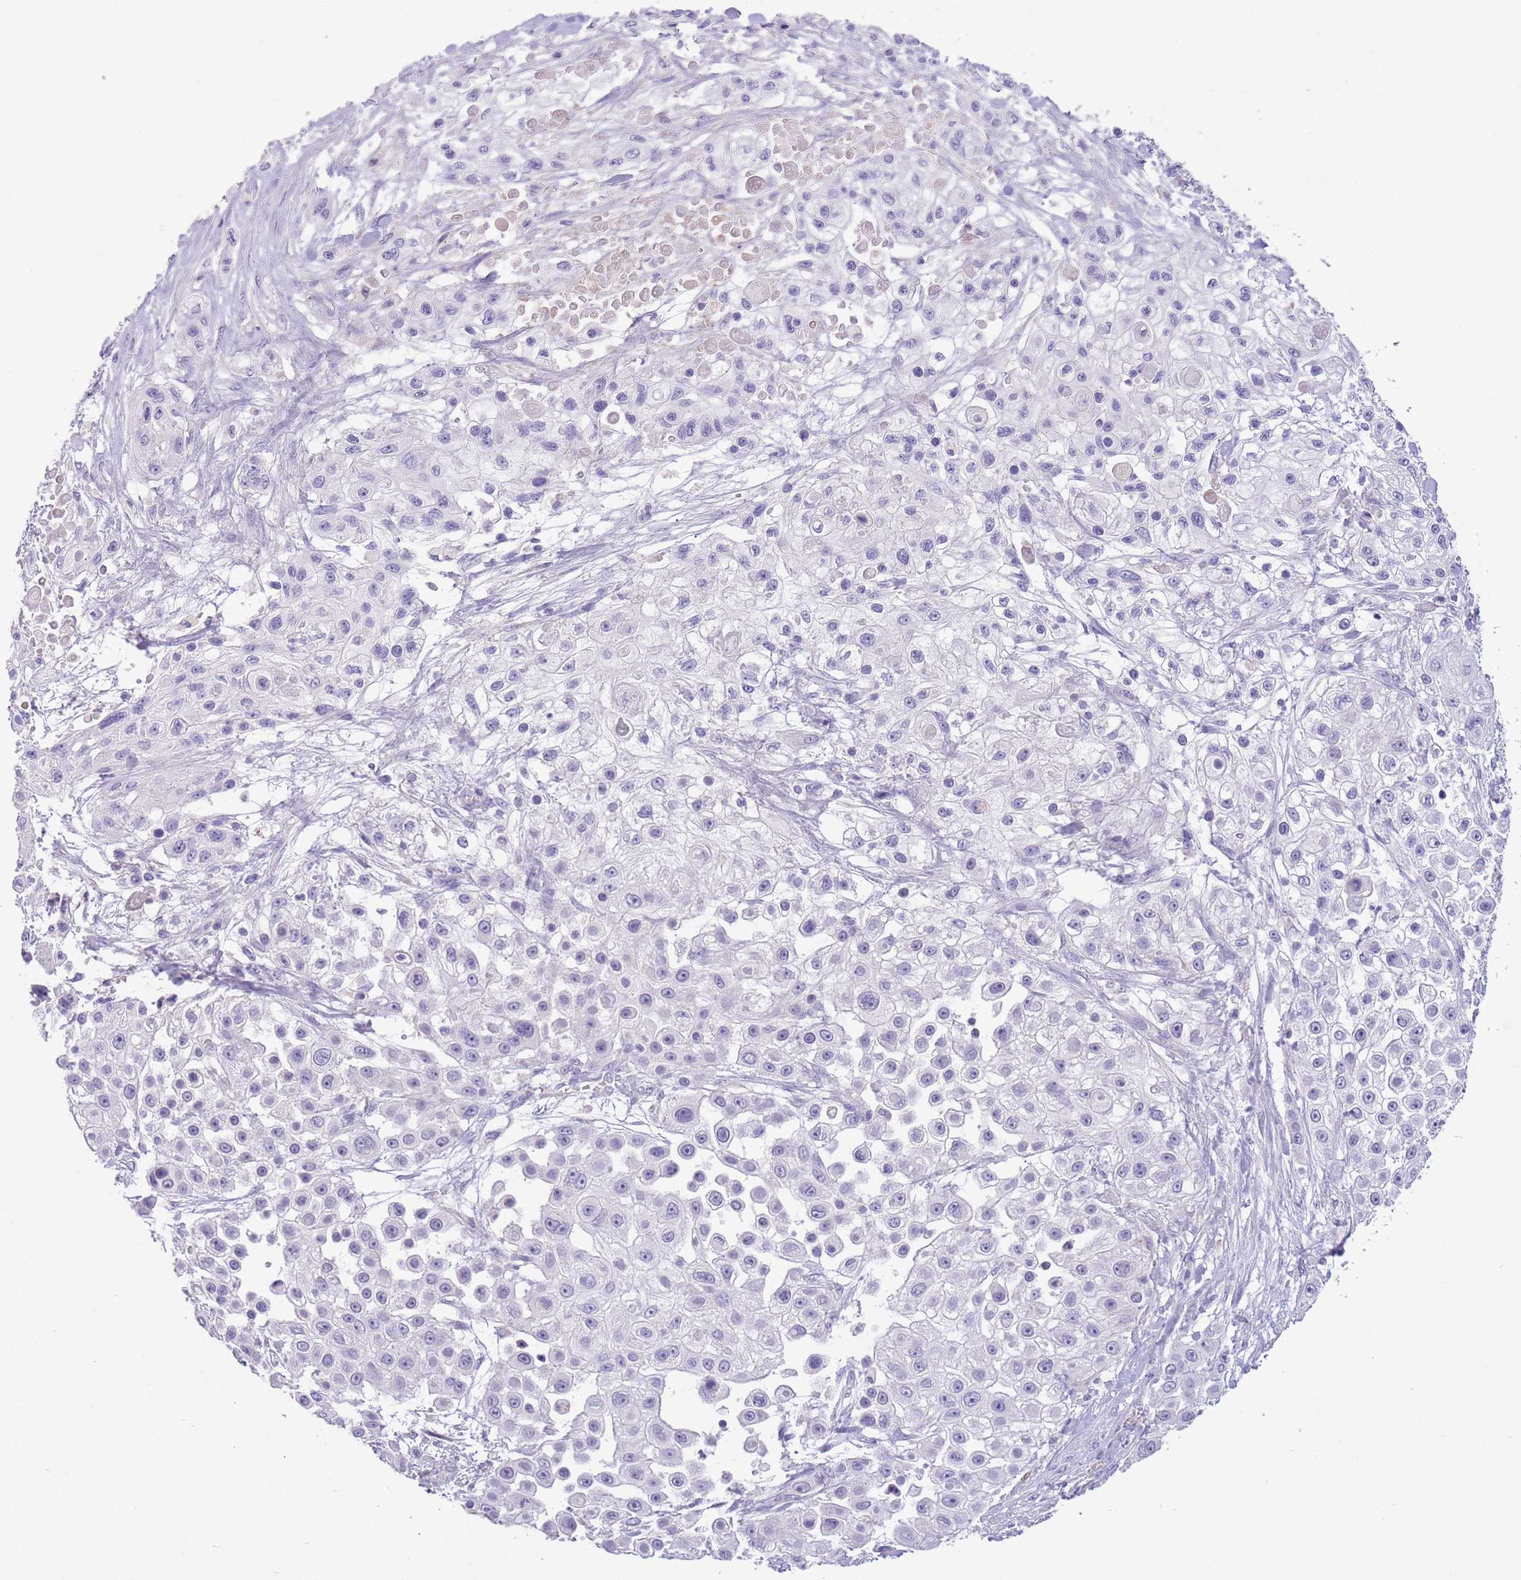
{"staining": {"intensity": "negative", "quantity": "none", "location": "none"}, "tissue": "skin cancer", "cell_type": "Tumor cells", "image_type": "cancer", "snomed": [{"axis": "morphology", "description": "Squamous cell carcinoma, NOS"}, {"axis": "topography", "description": "Skin"}], "caption": "This is an immunohistochemistry (IHC) micrograph of skin cancer. There is no positivity in tumor cells.", "gene": "SFTPA1", "patient": {"sex": "male", "age": 67}}